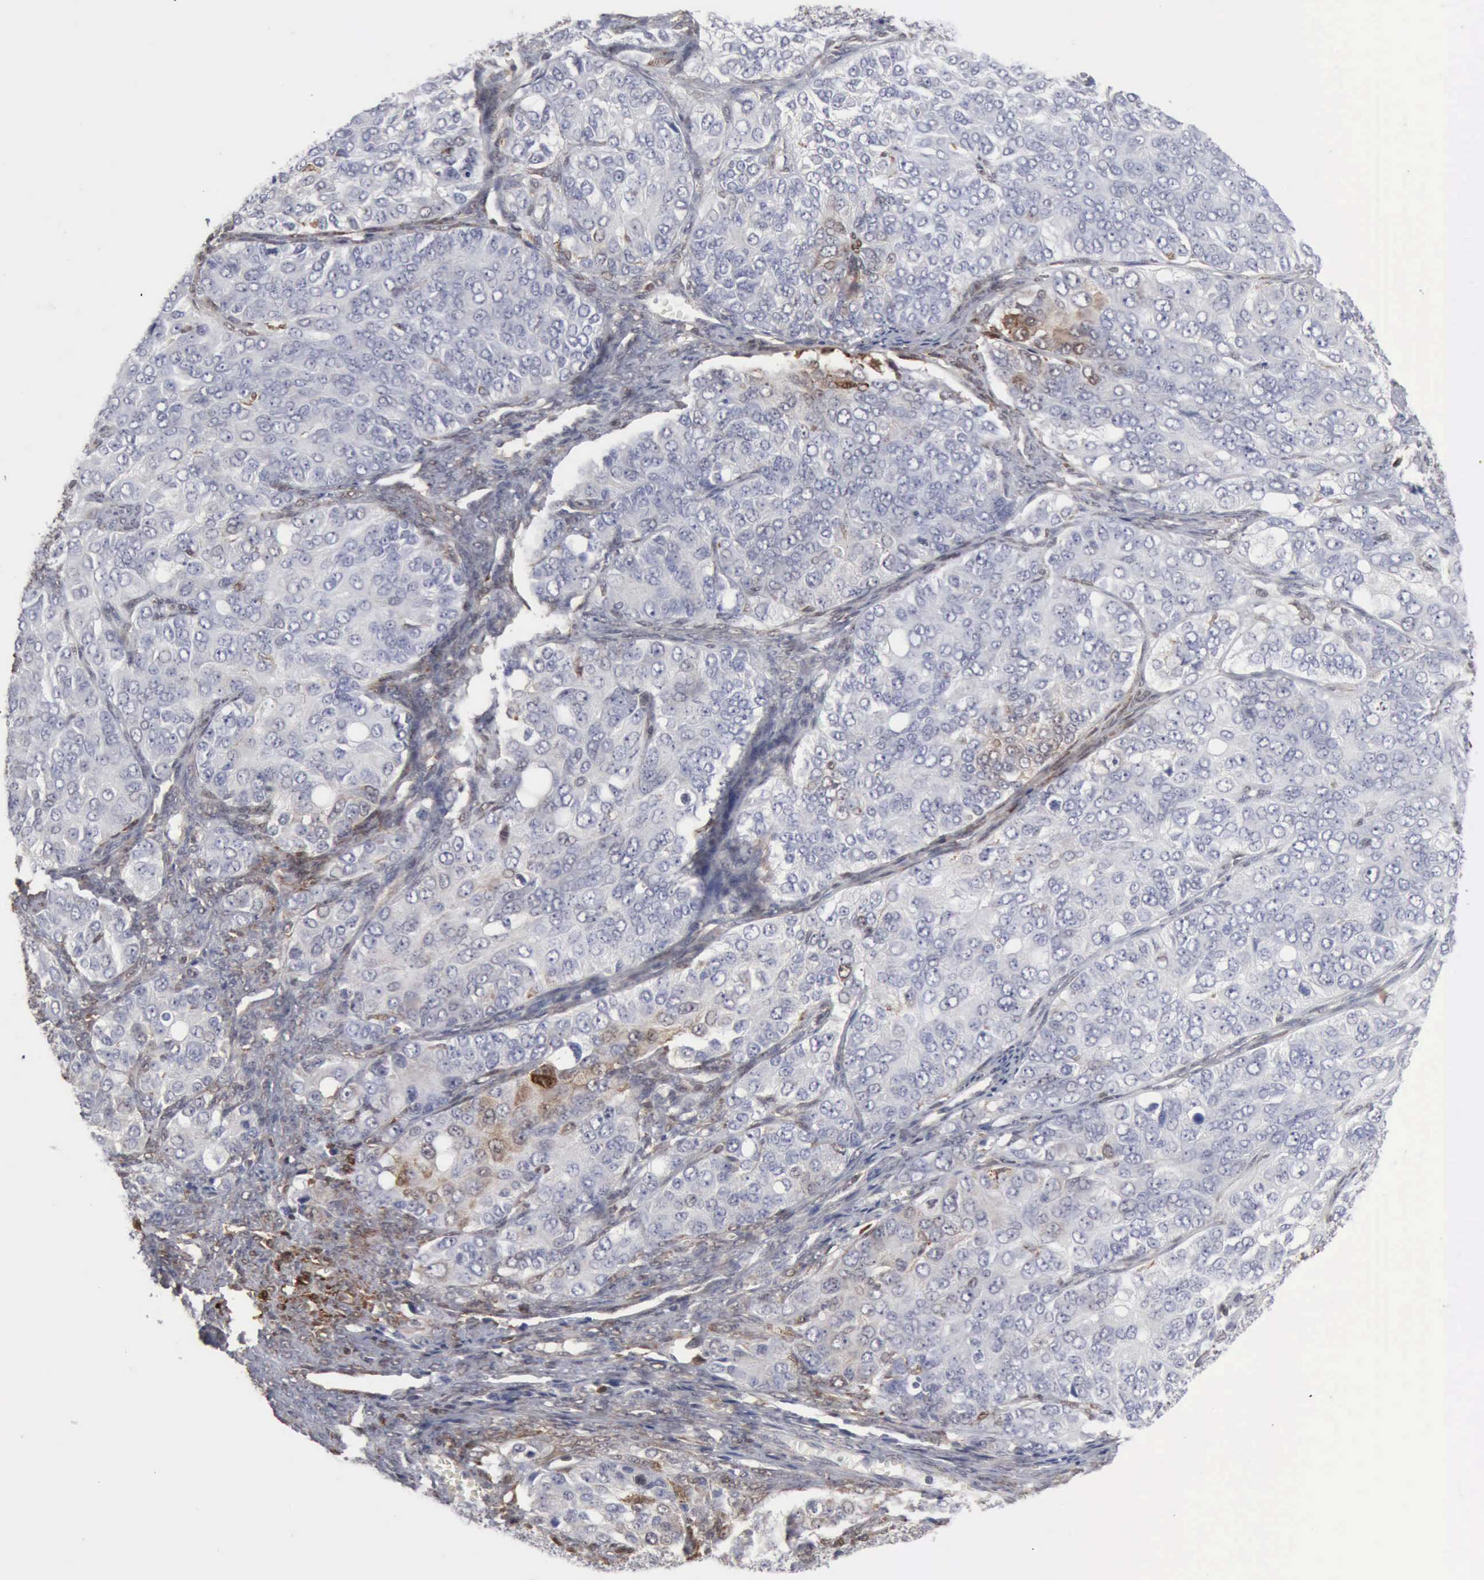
{"staining": {"intensity": "negative", "quantity": "none", "location": "none"}, "tissue": "ovarian cancer", "cell_type": "Tumor cells", "image_type": "cancer", "snomed": [{"axis": "morphology", "description": "Carcinoma, endometroid"}, {"axis": "topography", "description": "Ovary"}], "caption": "The micrograph reveals no significant staining in tumor cells of endometroid carcinoma (ovarian). (Immunohistochemistry (ihc), brightfield microscopy, high magnification).", "gene": "STAT1", "patient": {"sex": "female", "age": 51}}